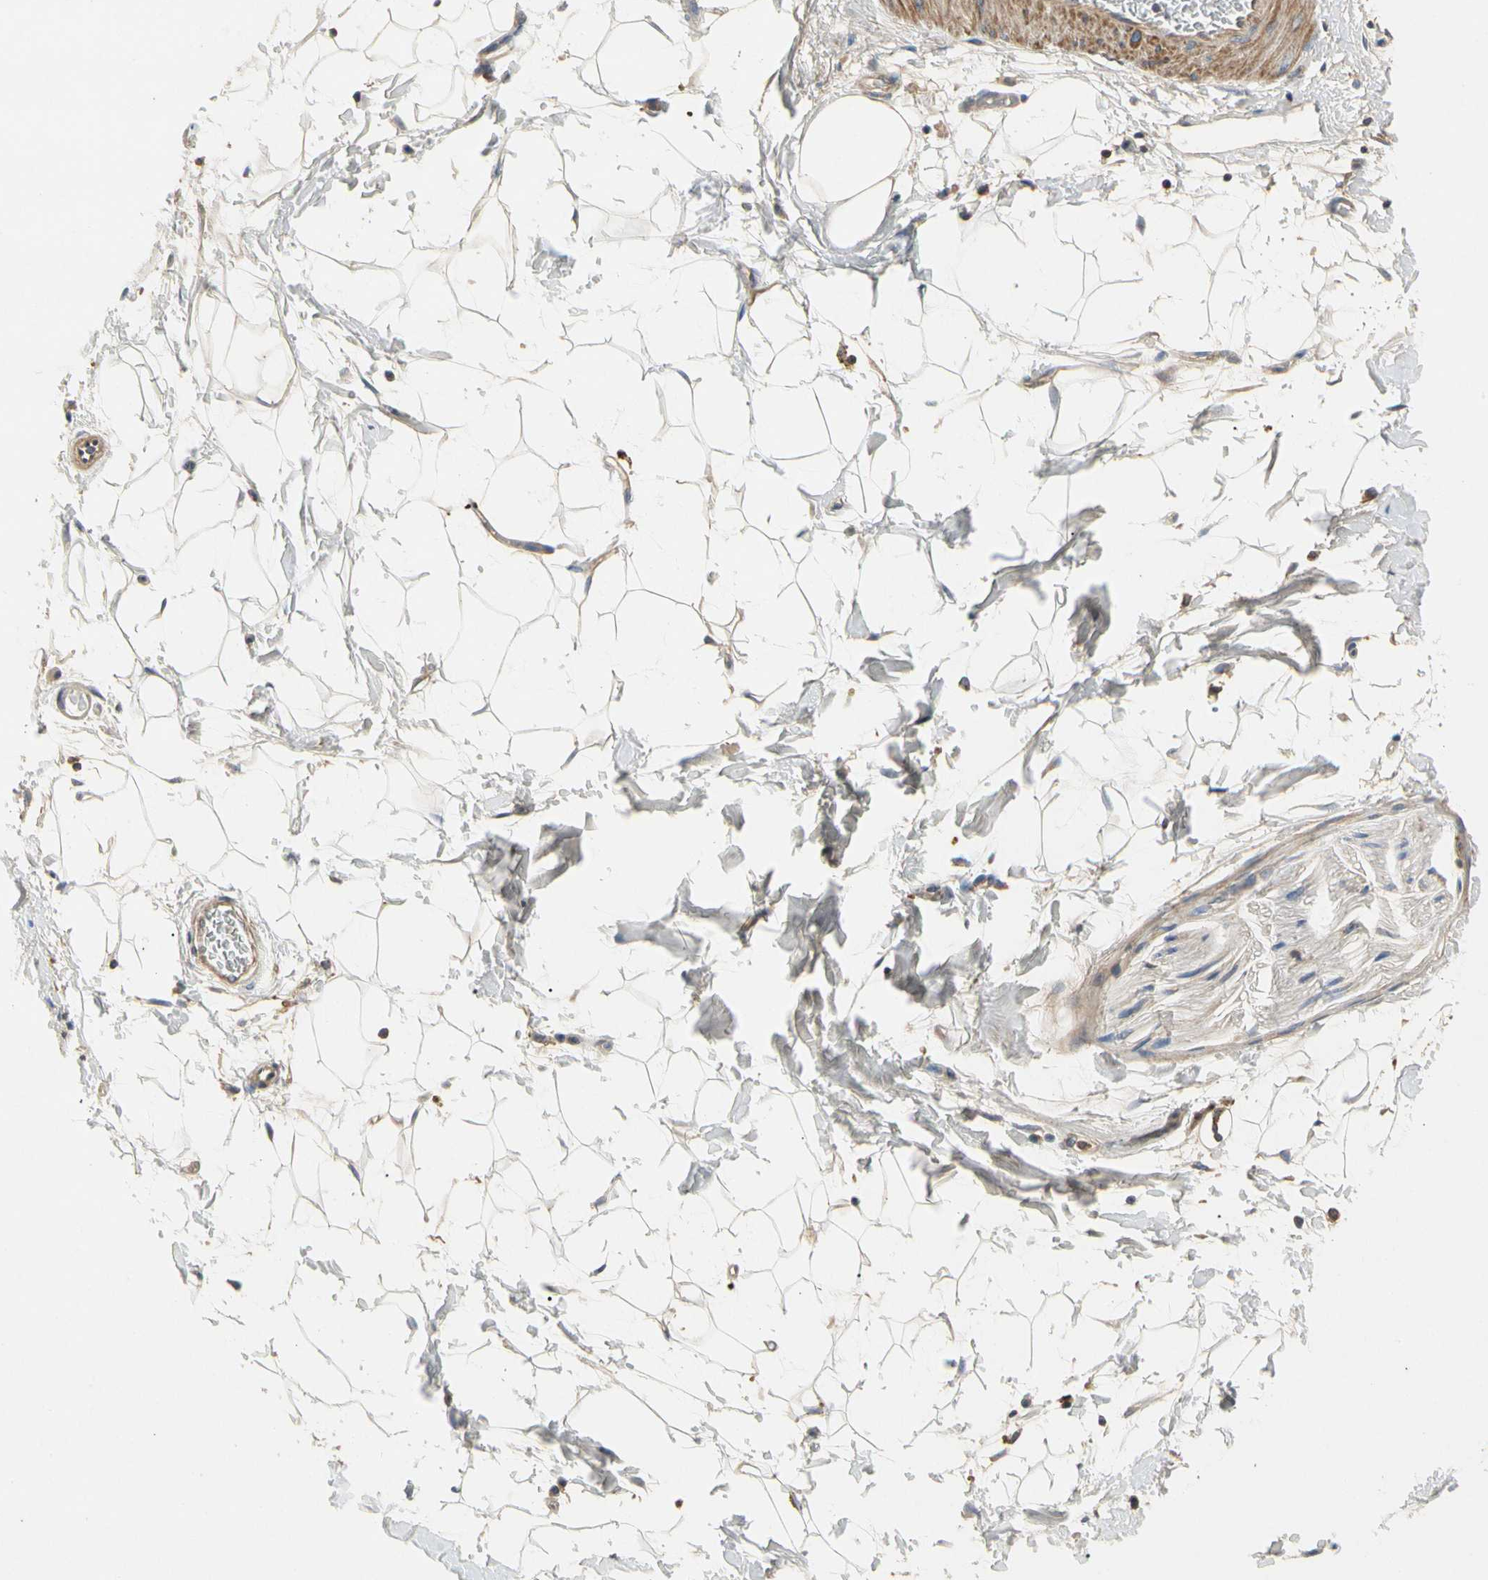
{"staining": {"intensity": "weak", "quantity": ">75%", "location": "cytoplasmic/membranous"}, "tissue": "adipose tissue", "cell_type": "Adipocytes", "image_type": "normal", "snomed": [{"axis": "morphology", "description": "Normal tissue, NOS"}, {"axis": "topography", "description": "Soft tissue"}], "caption": "Protein analysis of benign adipose tissue reveals weak cytoplasmic/membranous staining in approximately >75% of adipocytes.", "gene": "CRTAC1", "patient": {"sex": "male", "age": 72}}